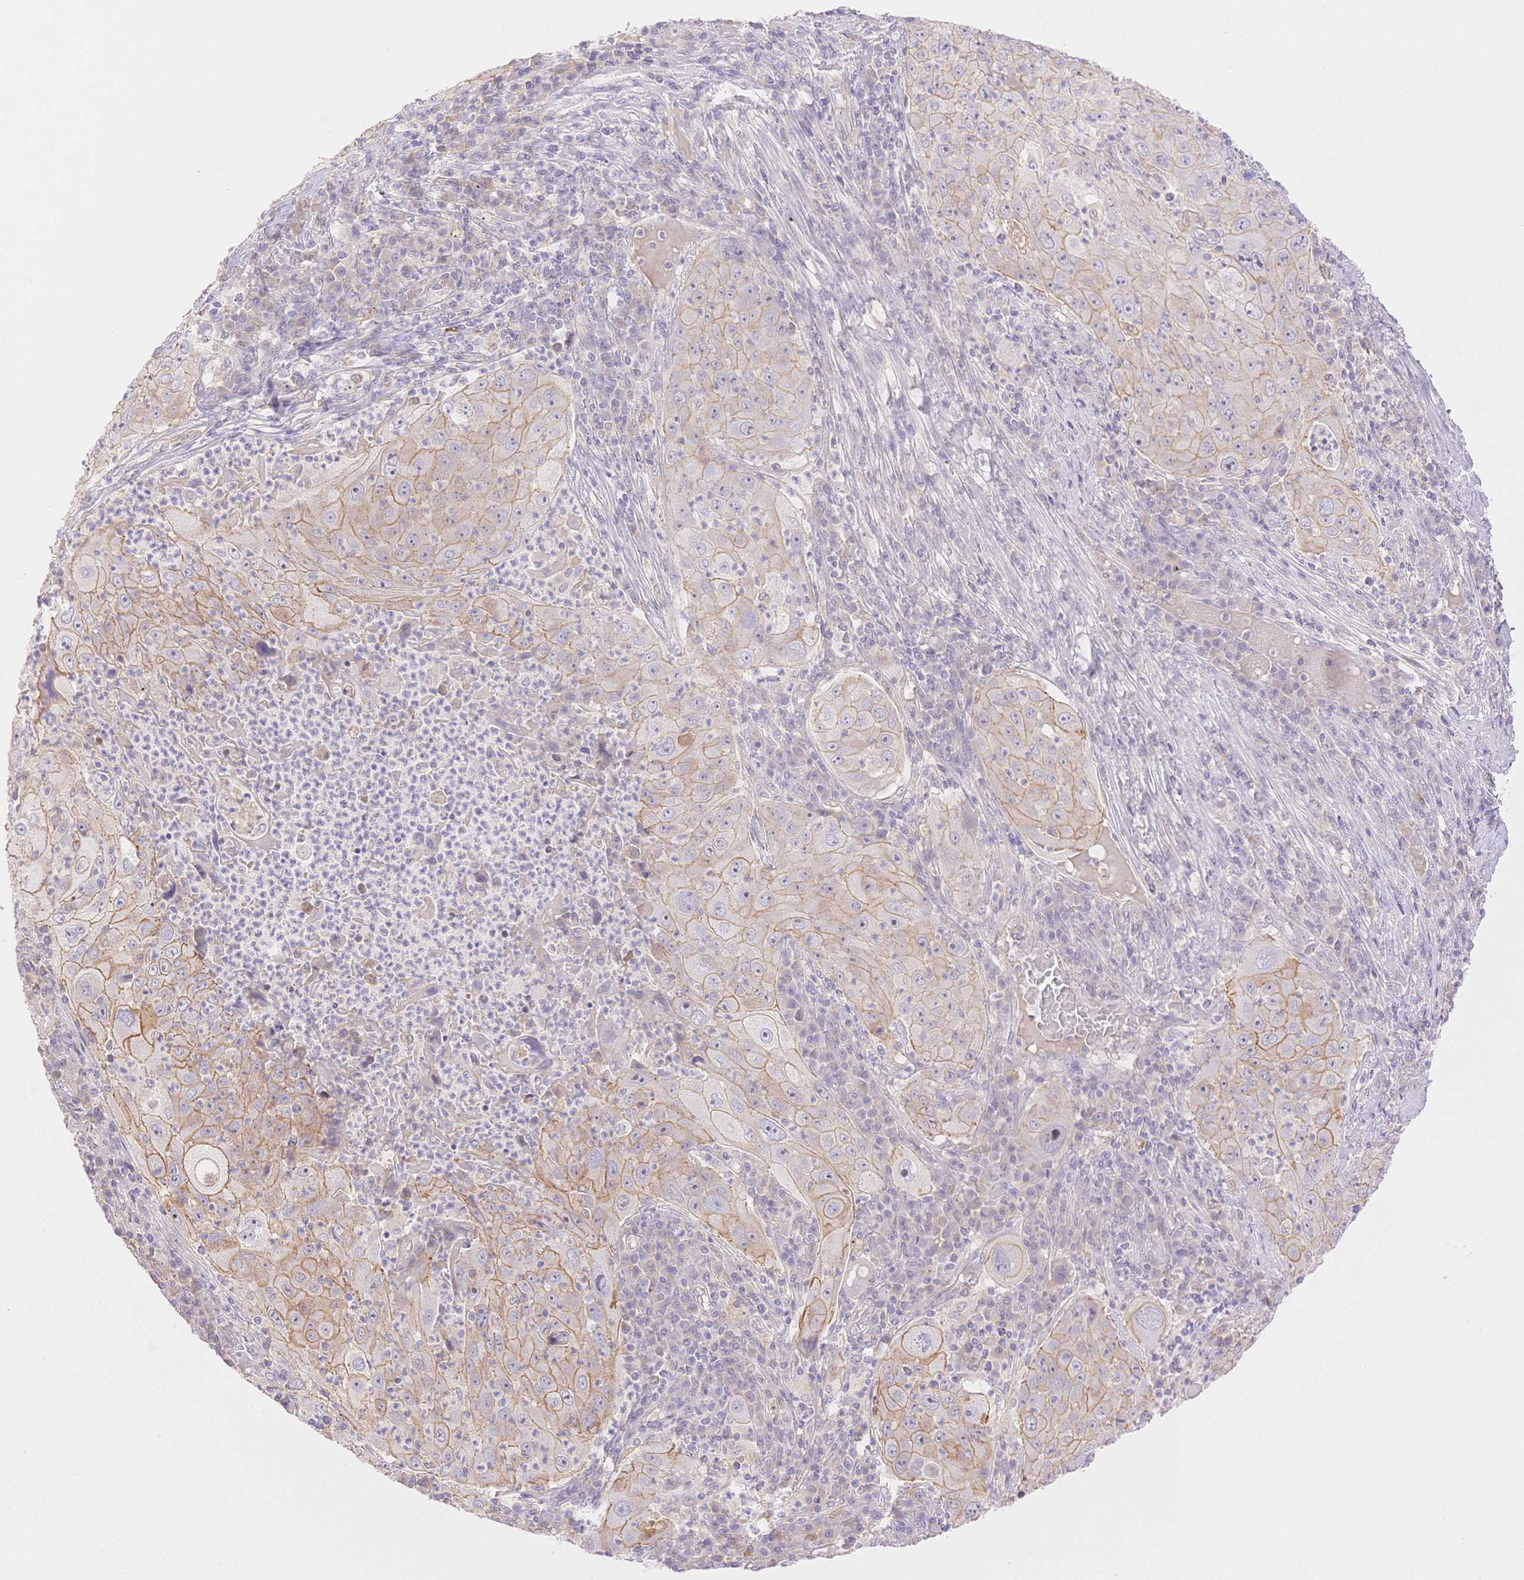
{"staining": {"intensity": "weak", "quantity": "25%-75%", "location": "cytoplasmic/membranous"}, "tissue": "lung cancer", "cell_type": "Tumor cells", "image_type": "cancer", "snomed": [{"axis": "morphology", "description": "Squamous cell carcinoma, NOS"}, {"axis": "topography", "description": "Lung"}], "caption": "Lung cancer stained with a protein marker reveals weak staining in tumor cells.", "gene": "WDR54", "patient": {"sex": "female", "age": 59}}